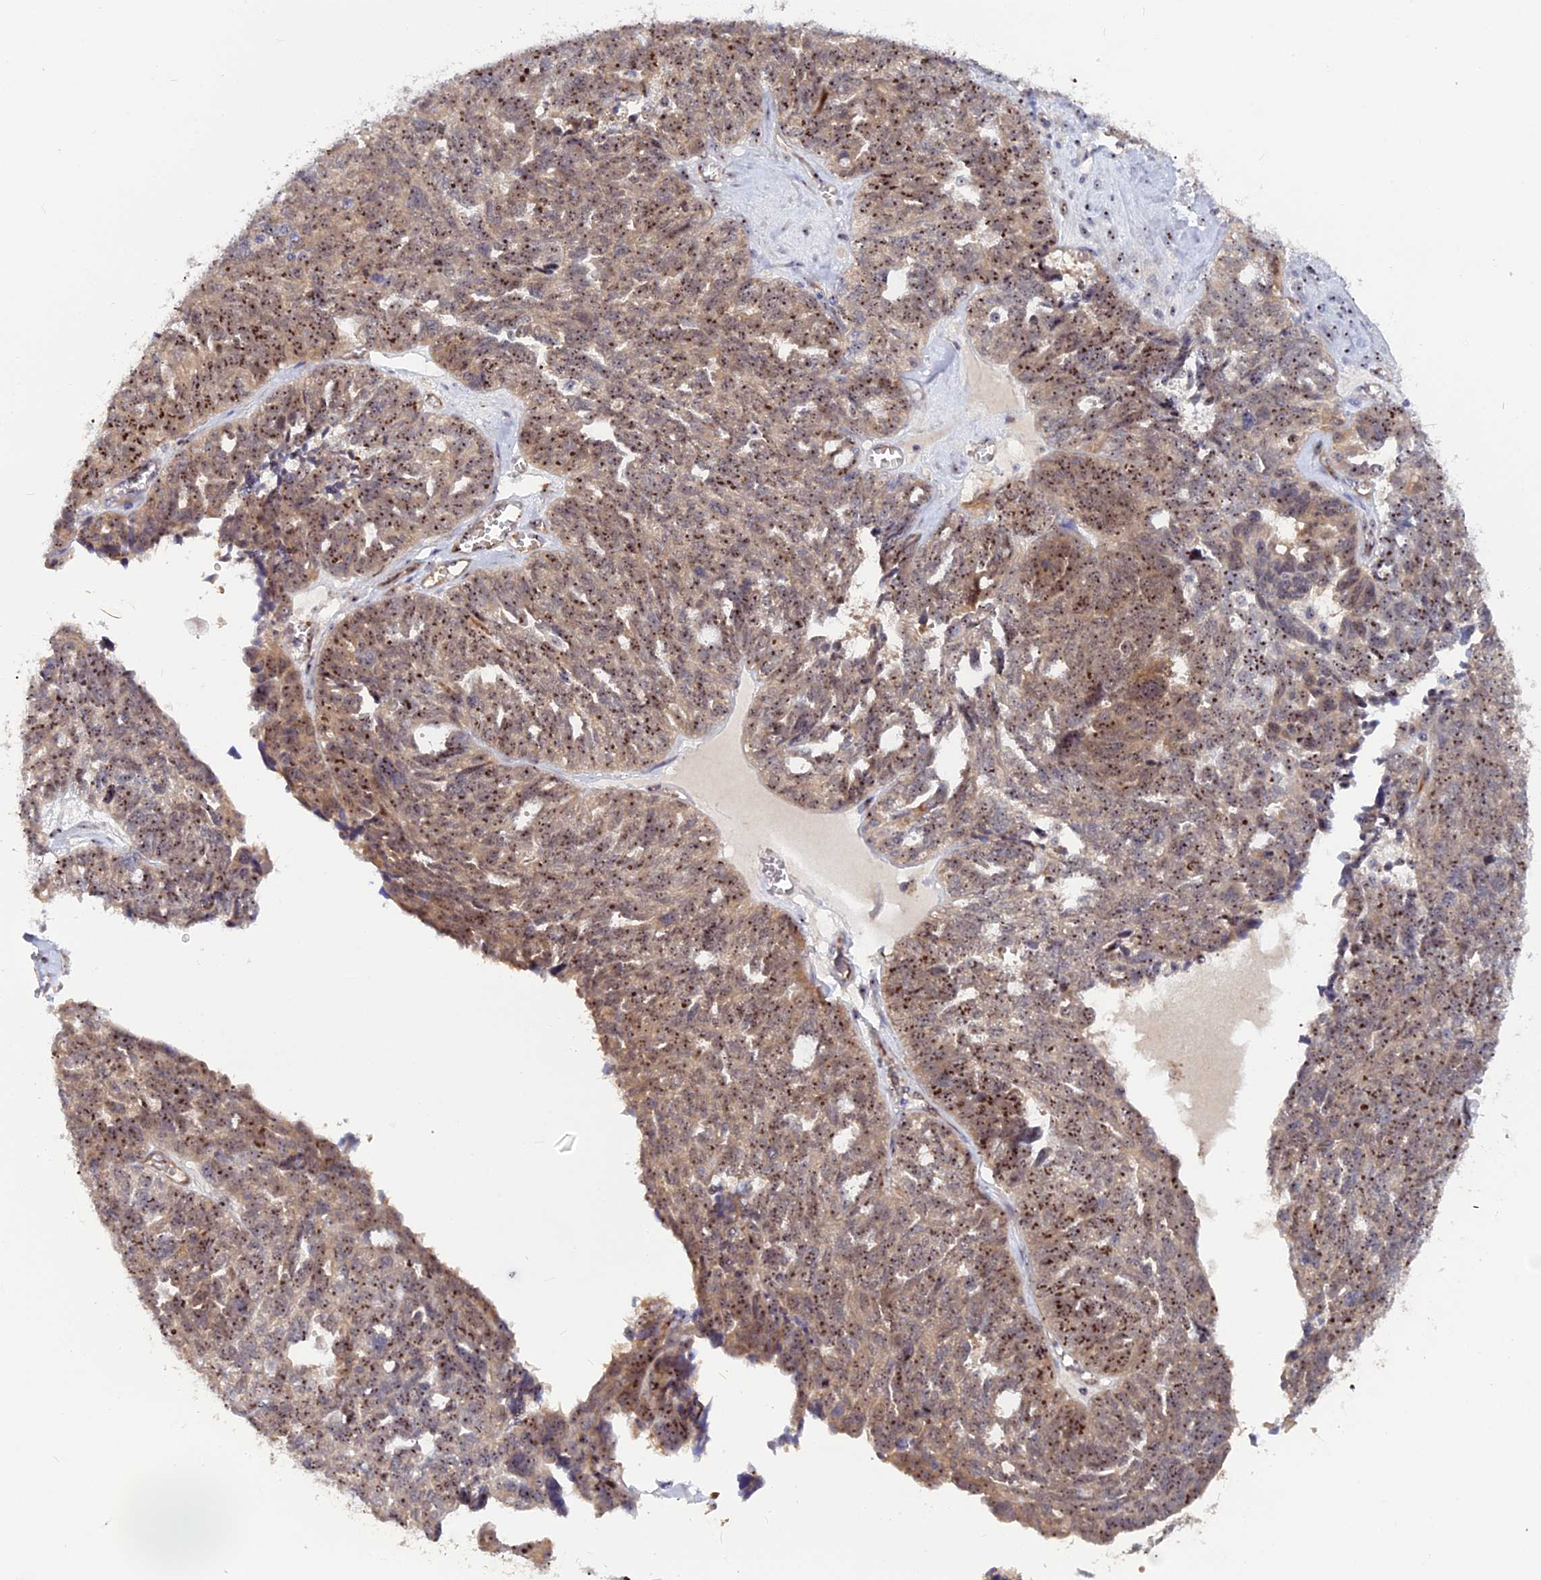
{"staining": {"intensity": "moderate", "quantity": ">75%", "location": "cytoplasmic/membranous,nuclear"}, "tissue": "ovarian cancer", "cell_type": "Tumor cells", "image_type": "cancer", "snomed": [{"axis": "morphology", "description": "Cystadenocarcinoma, serous, NOS"}, {"axis": "topography", "description": "Ovary"}], "caption": "Immunohistochemistry (IHC) of ovarian cancer (serous cystadenocarcinoma) reveals medium levels of moderate cytoplasmic/membranous and nuclear expression in about >75% of tumor cells.", "gene": "DBNDD1", "patient": {"sex": "female", "age": 79}}